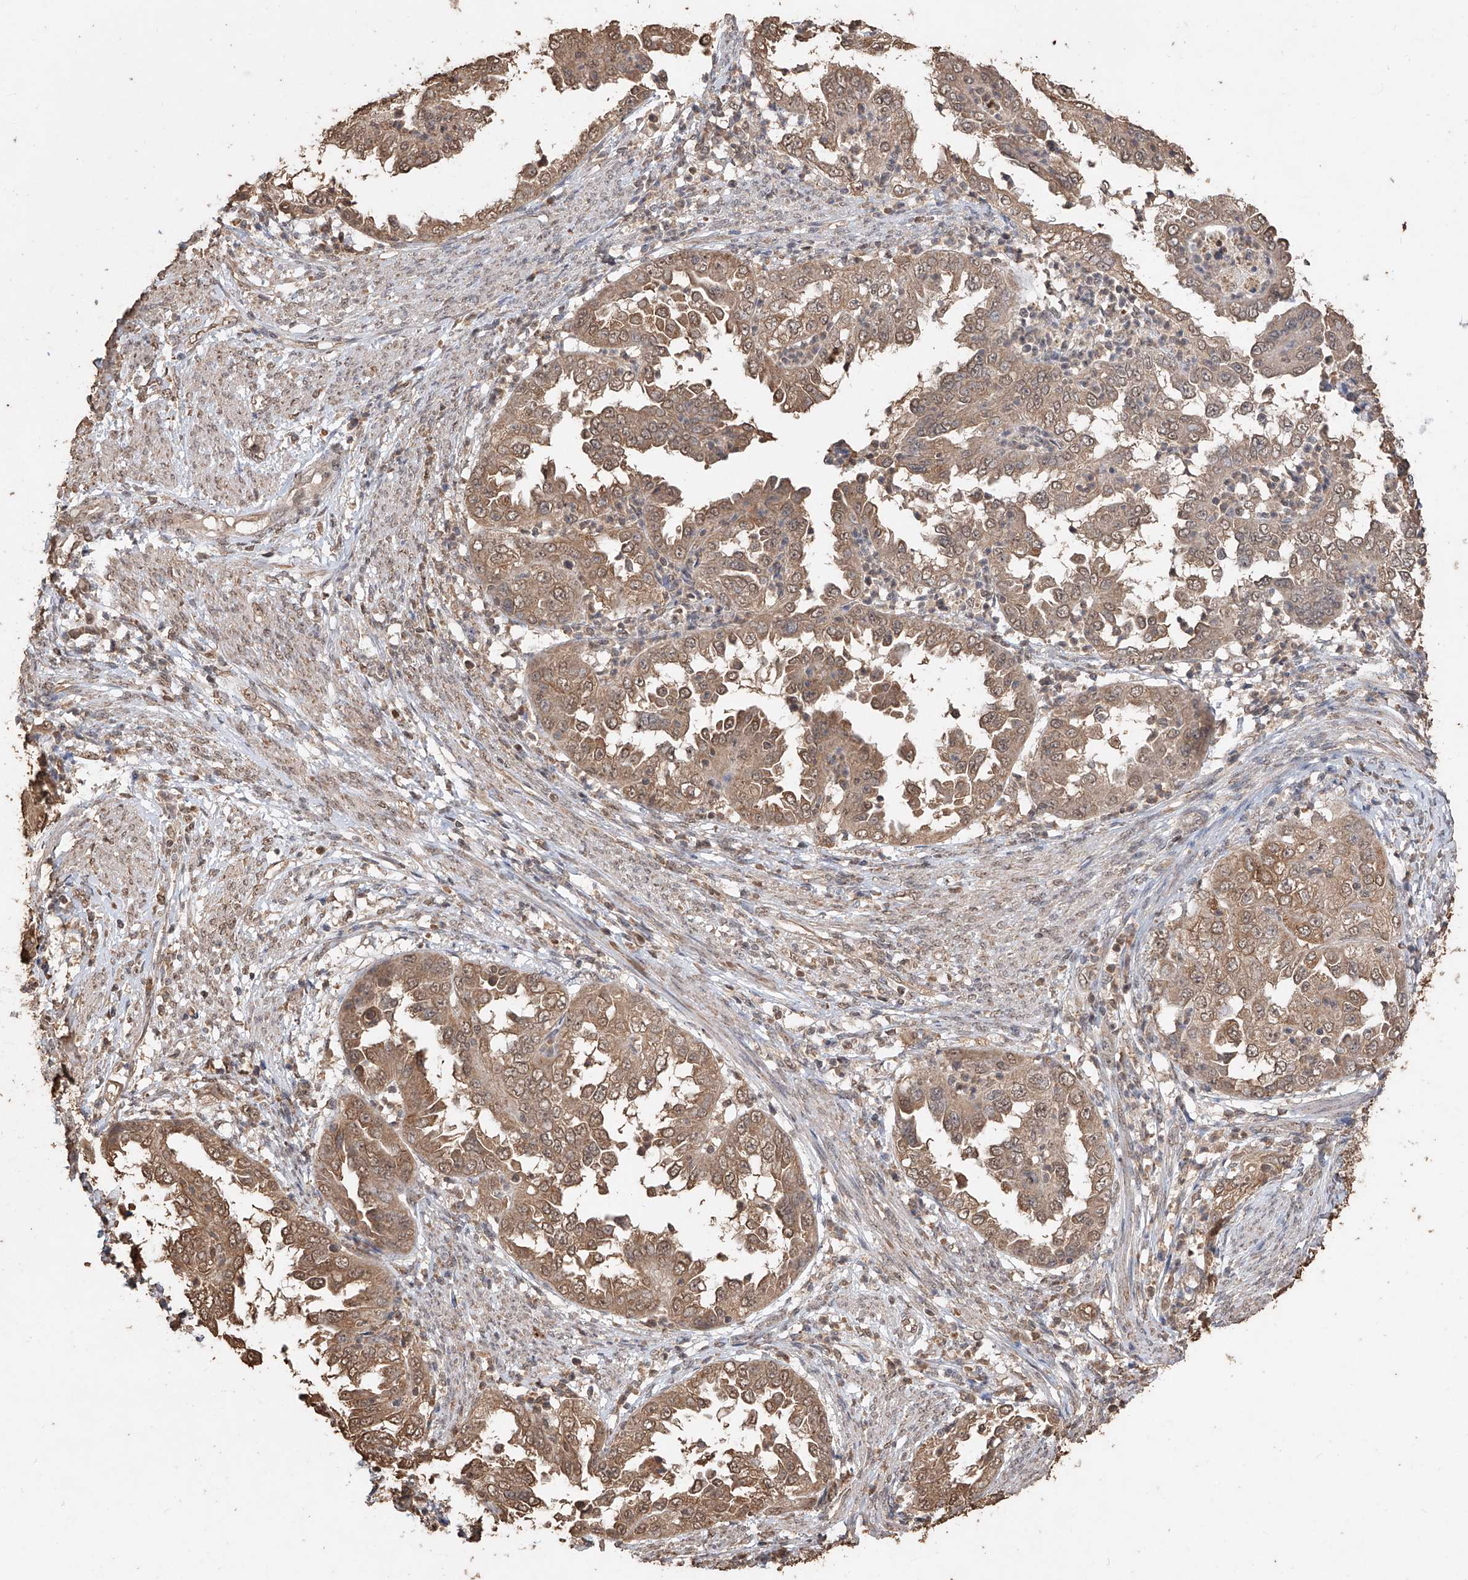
{"staining": {"intensity": "moderate", "quantity": ">75%", "location": "cytoplasmic/membranous,nuclear"}, "tissue": "endometrial cancer", "cell_type": "Tumor cells", "image_type": "cancer", "snomed": [{"axis": "morphology", "description": "Adenocarcinoma, NOS"}, {"axis": "topography", "description": "Endometrium"}], "caption": "High-magnification brightfield microscopy of endometrial cancer stained with DAB (brown) and counterstained with hematoxylin (blue). tumor cells exhibit moderate cytoplasmic/membranous and nuclear expression is present in about>75% of cells.", "gene": "ELOVL1", "patient": {"sex": "female", "age": 85}}